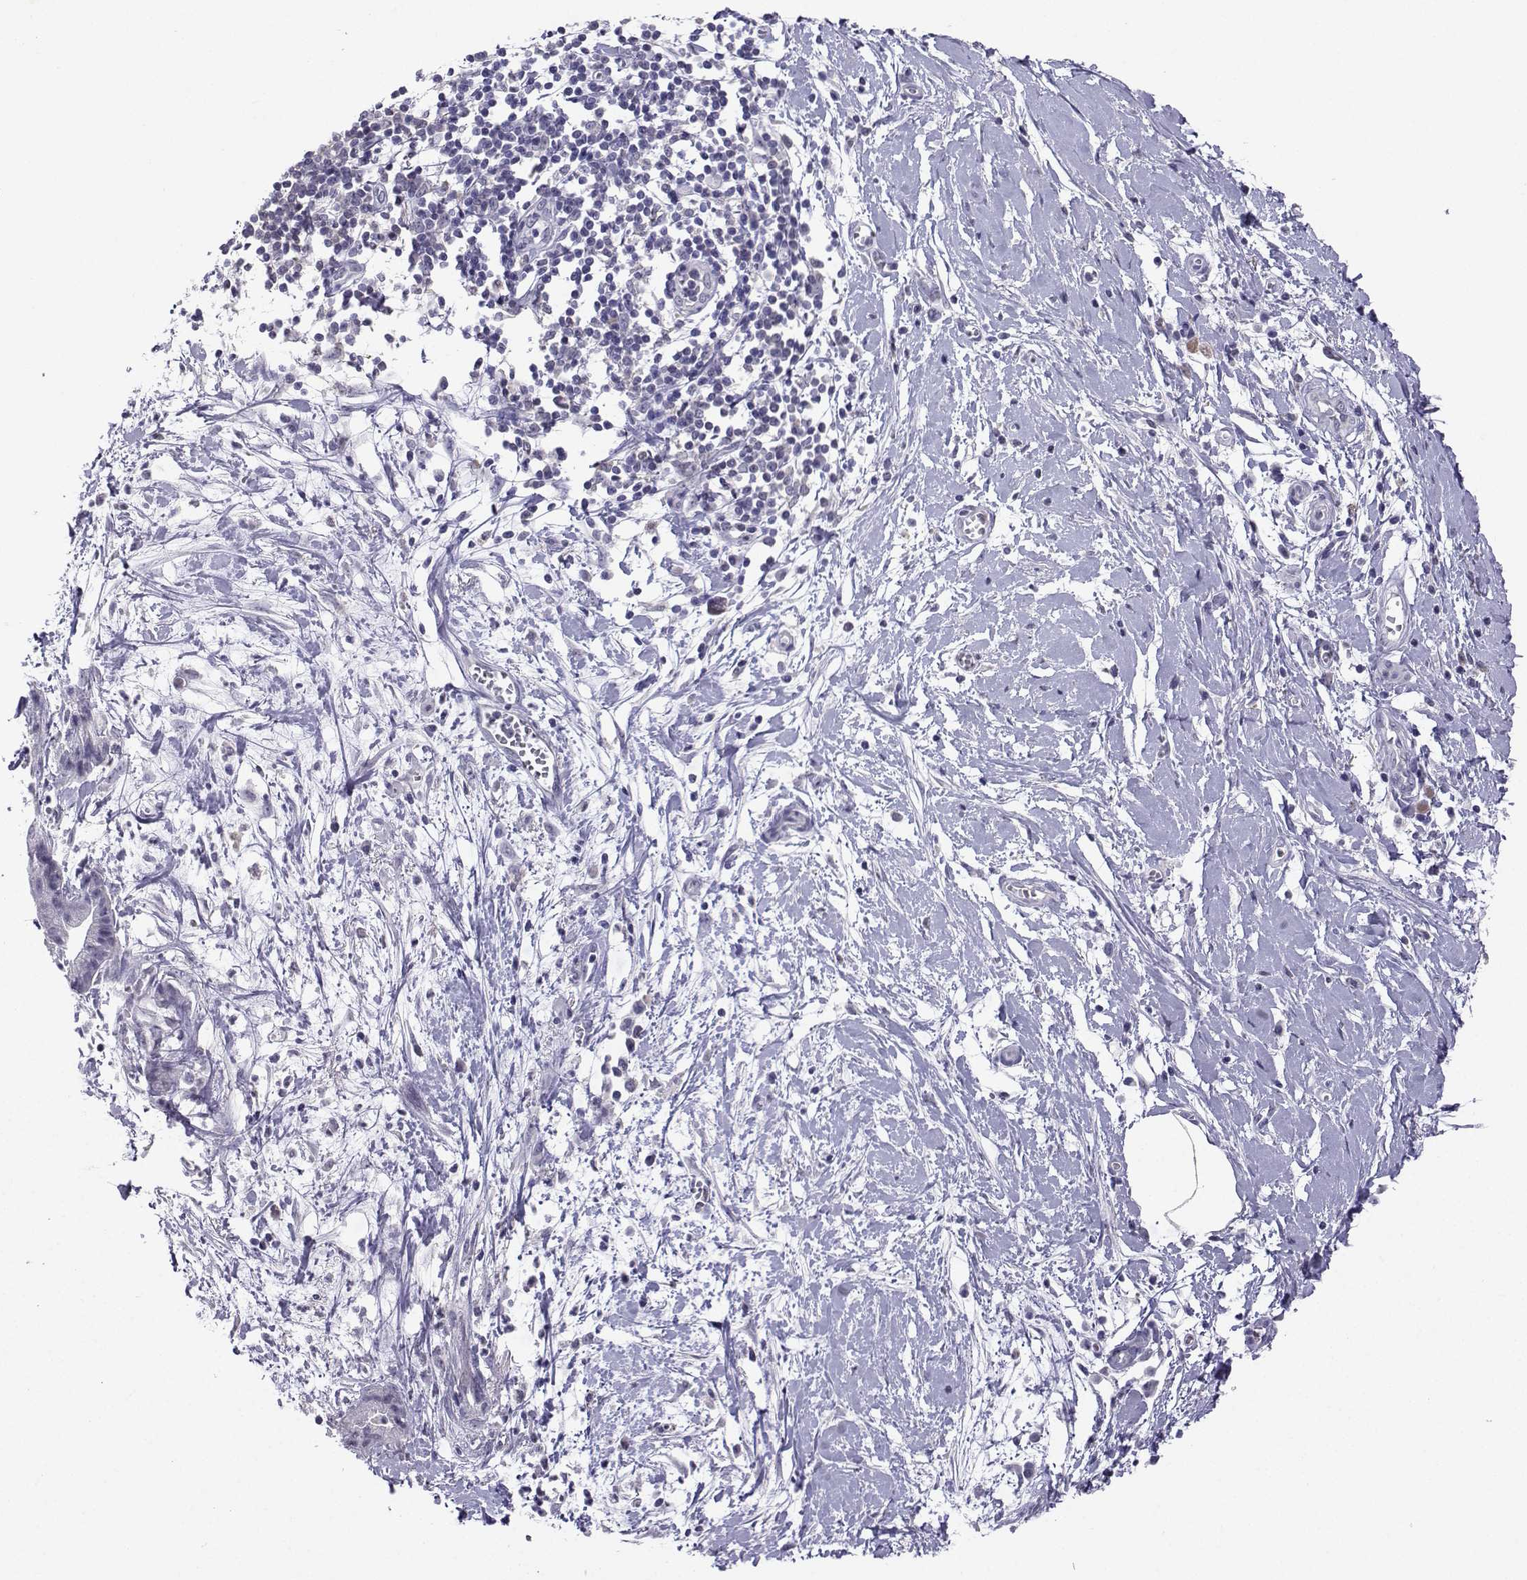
{"staining": {"intensity": "negative", "quantity": "none", "location": "none"}, "tissue": "pancreatic cancer", "cell_type": "Tumor cells", "image_type": "cancer", "snomed": [{"axis": "morphology", "description": "Normal tissue, NOS"}, {"axis": "morphology", "description": "Adenocarcinoma, NOS"}, {"axis": "topography", "description": "Lymph node"}, {"axis": "topography", "description": "Pancreas"}], "caption": "An image of human pancreatic cancer is negative for staining in tumor cells. The staining was performed using DAB (3,3'-diaminobenzidine) to visualize the protein expression in brown, while the nuclei were stained in blue with hematoxylin (Magnification: 20x).", "gene": "TBR1", "patient": {"sex": "female", "age": 58}}